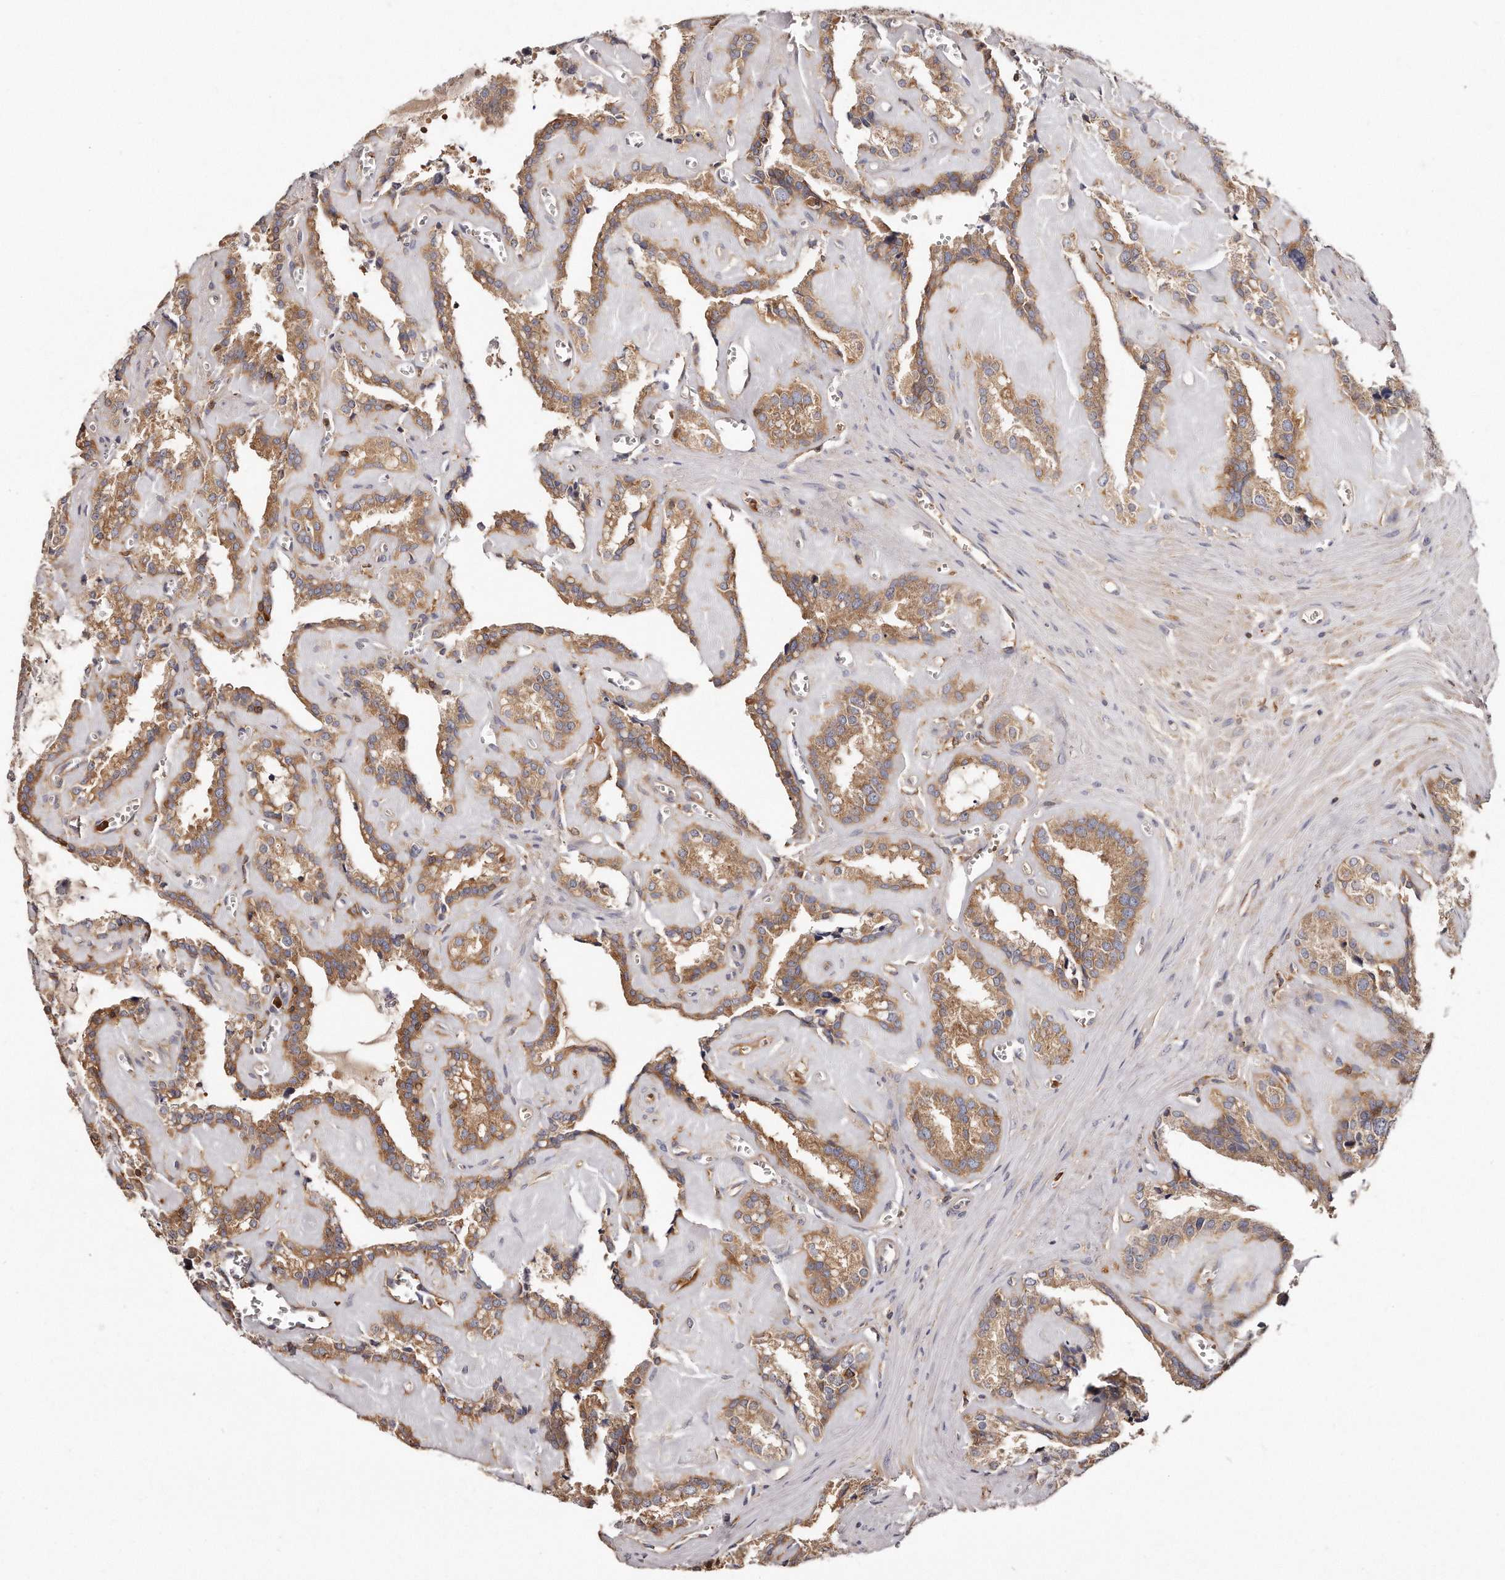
{"staining": {"intensity": "moderate", "quantity": ">75%", "location": "cytoplasmic/membranous"}, "tissue": "seminal vesicle", "cell_type": "Glandular cells", "image_type": "normal", "snomed": [{"axis": "morphology", "description": "Normal tissue, NOS"}, {"axis": "topography", "description": "Prostate"}, {"axis": "topography", "description": "Seminal veicle"}], "caption": "Unremarkable seminal vesicle displays moderate cytoplasmic/membranous expression in about >75% of glandular cells The staining was performed using DAB (3,3'-diaminobenzidine), with brown indicating positive protein expression. Nuclei are stained blue with hematoxylin..", "gene": "CAP1", "patient": {"sex": "male", "age": 59}}